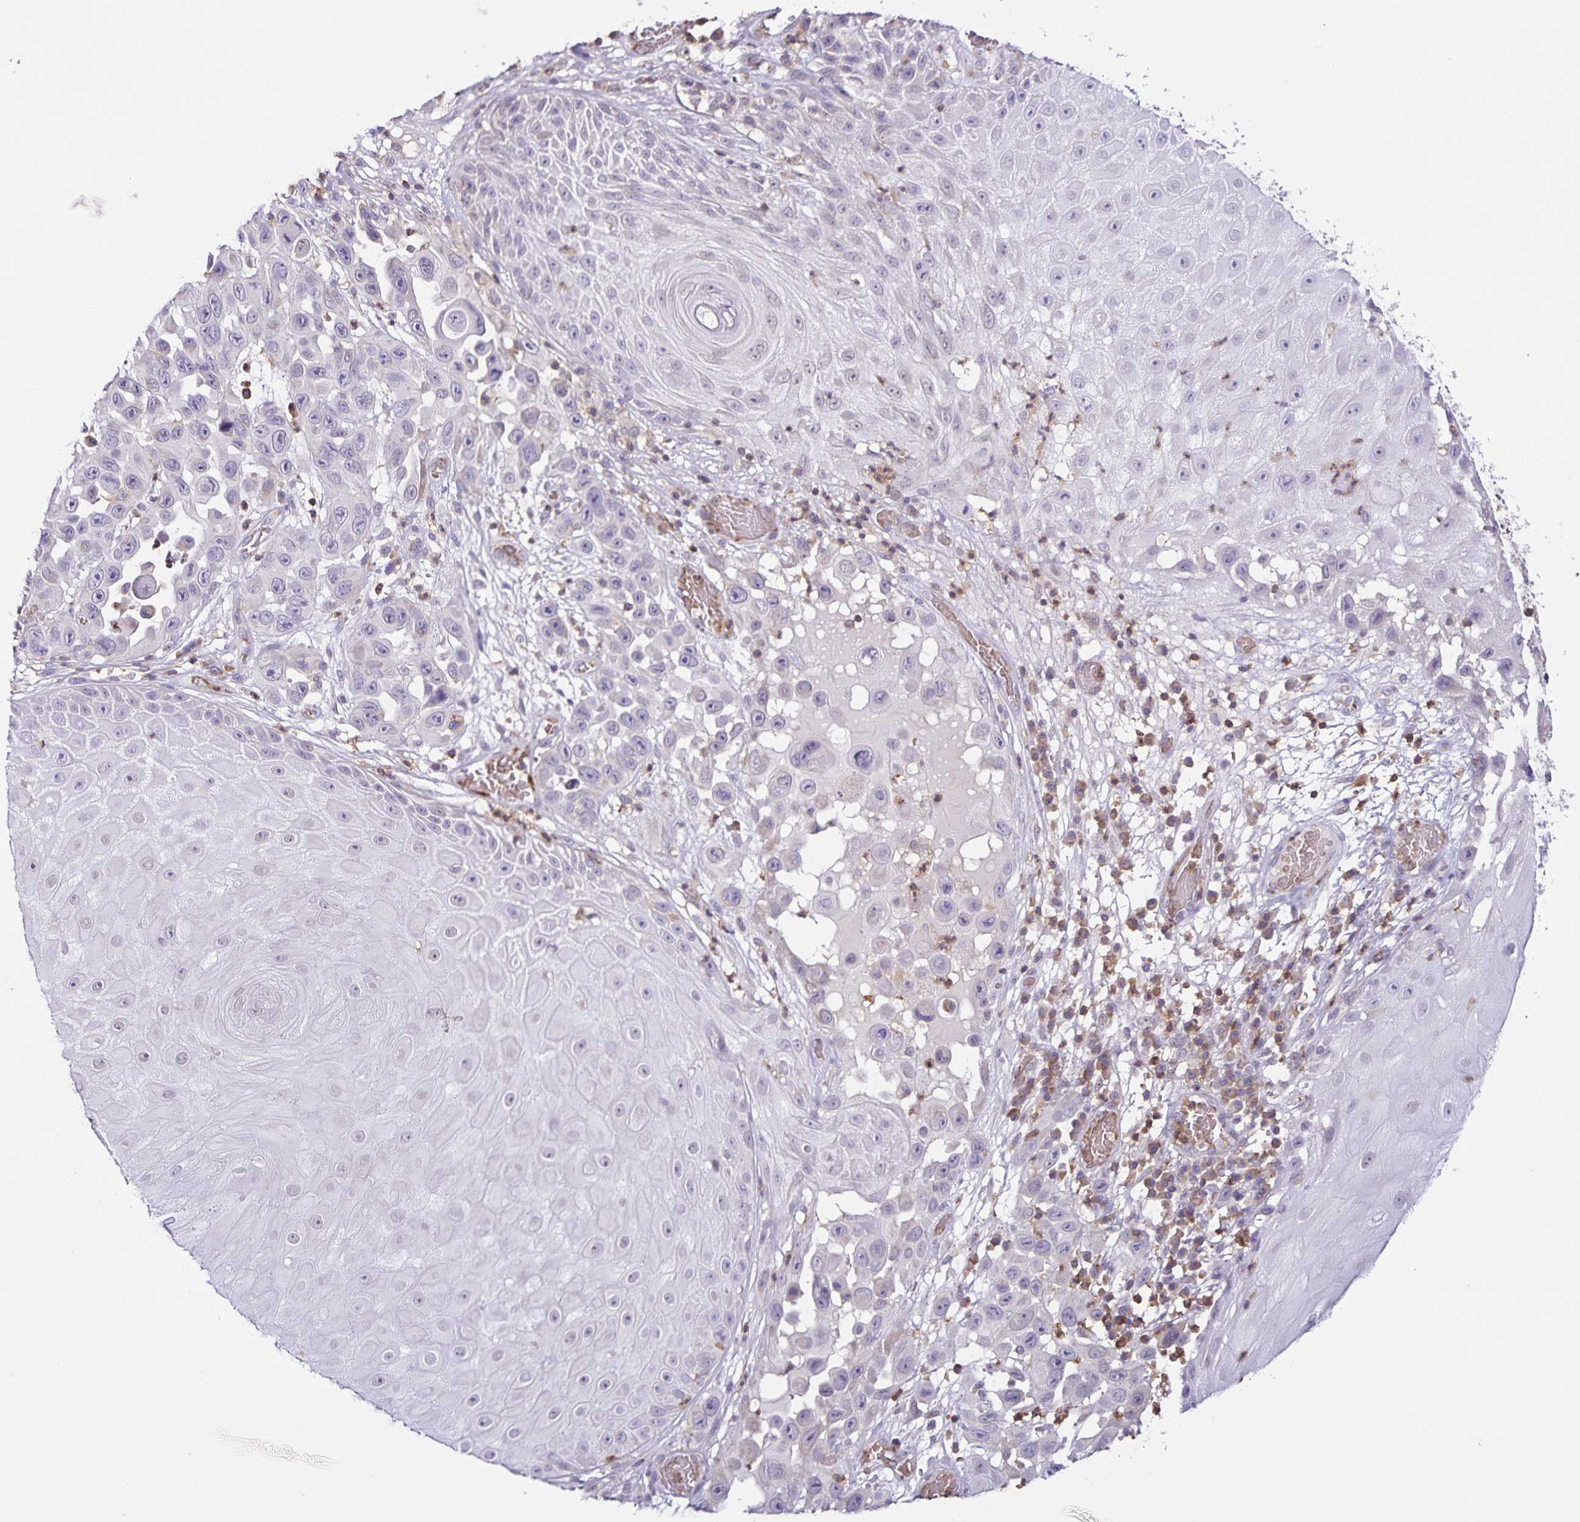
{"staining": {"intensity": "negative", "quantity": "none", "location": "none"}, "tissue": "skin cancer", "cell_type": "Tumor cells", "image_type": "cancer", "snomed": [{"axis": "morphology", "description": "Squamous cell carcinoma, NOS"}, {"axis": "topography", "description": "Skin"}], "caption": "Tumor cells show no significant protein positivity in skin cancer.", "gene": "STPG4", "patient": {"sex": "male", "age": 81}}